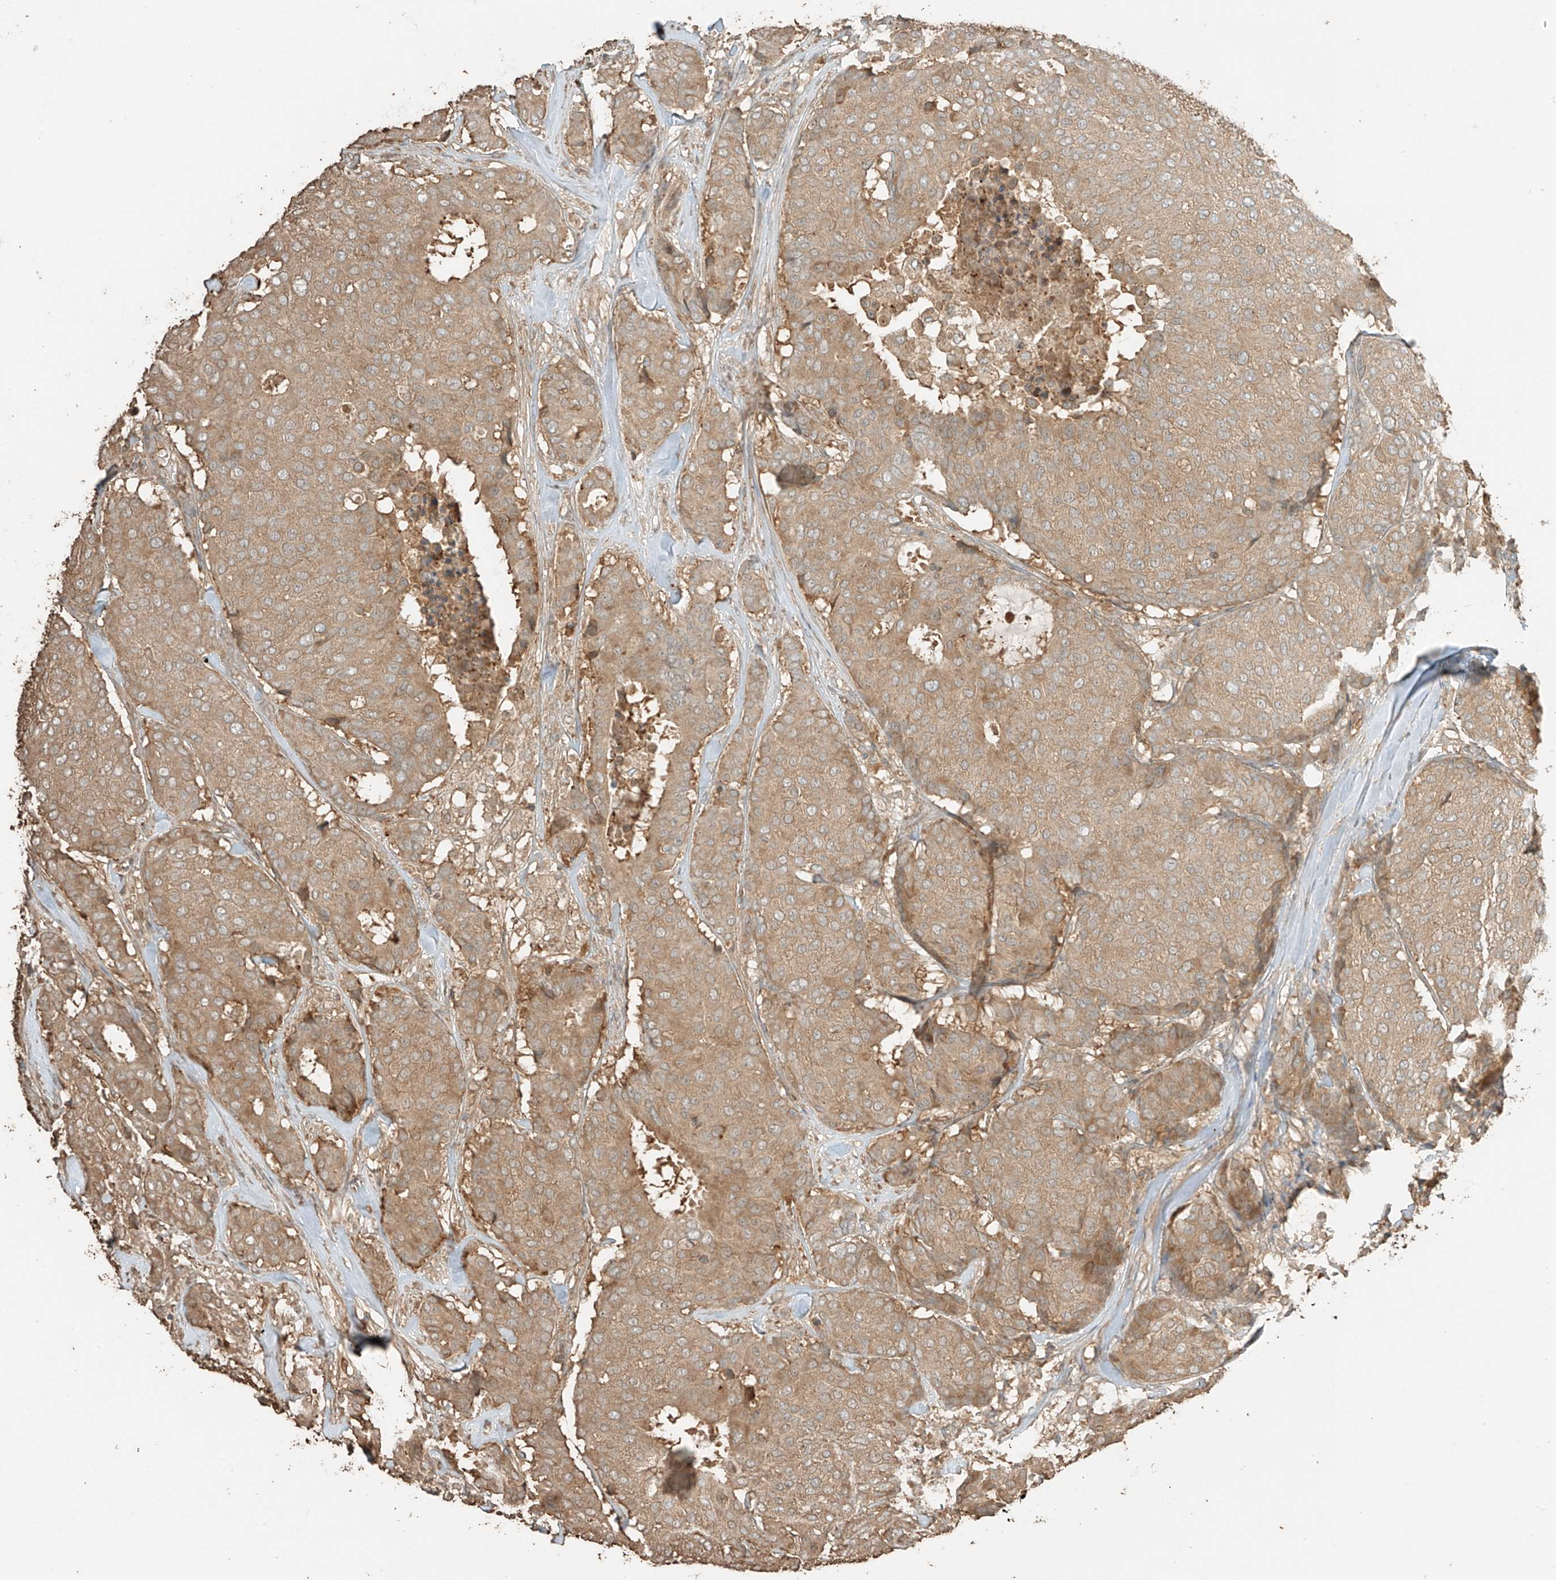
{"staining": {"intensity": "moderate", "quantity": ">75%", "location": "cytoplasmic/membranous"}, "tissue": "breast cancer", "cell_type": "Tumor cells", "image_type": "cancer", "snomed": [{"axis": "morphology", "description": "Duct carcinoma"}, {"axis": "topography", "description": "Breast"}], "caption": "This is a photomicrograph of IHC staining of infiltrating ductal carcinoma (breast), which shows moderate staining in the cytoplasmic/membranous of tumor cells.", "gene": "RFTN2", "patient": {"sex": "female", "age": 75}}